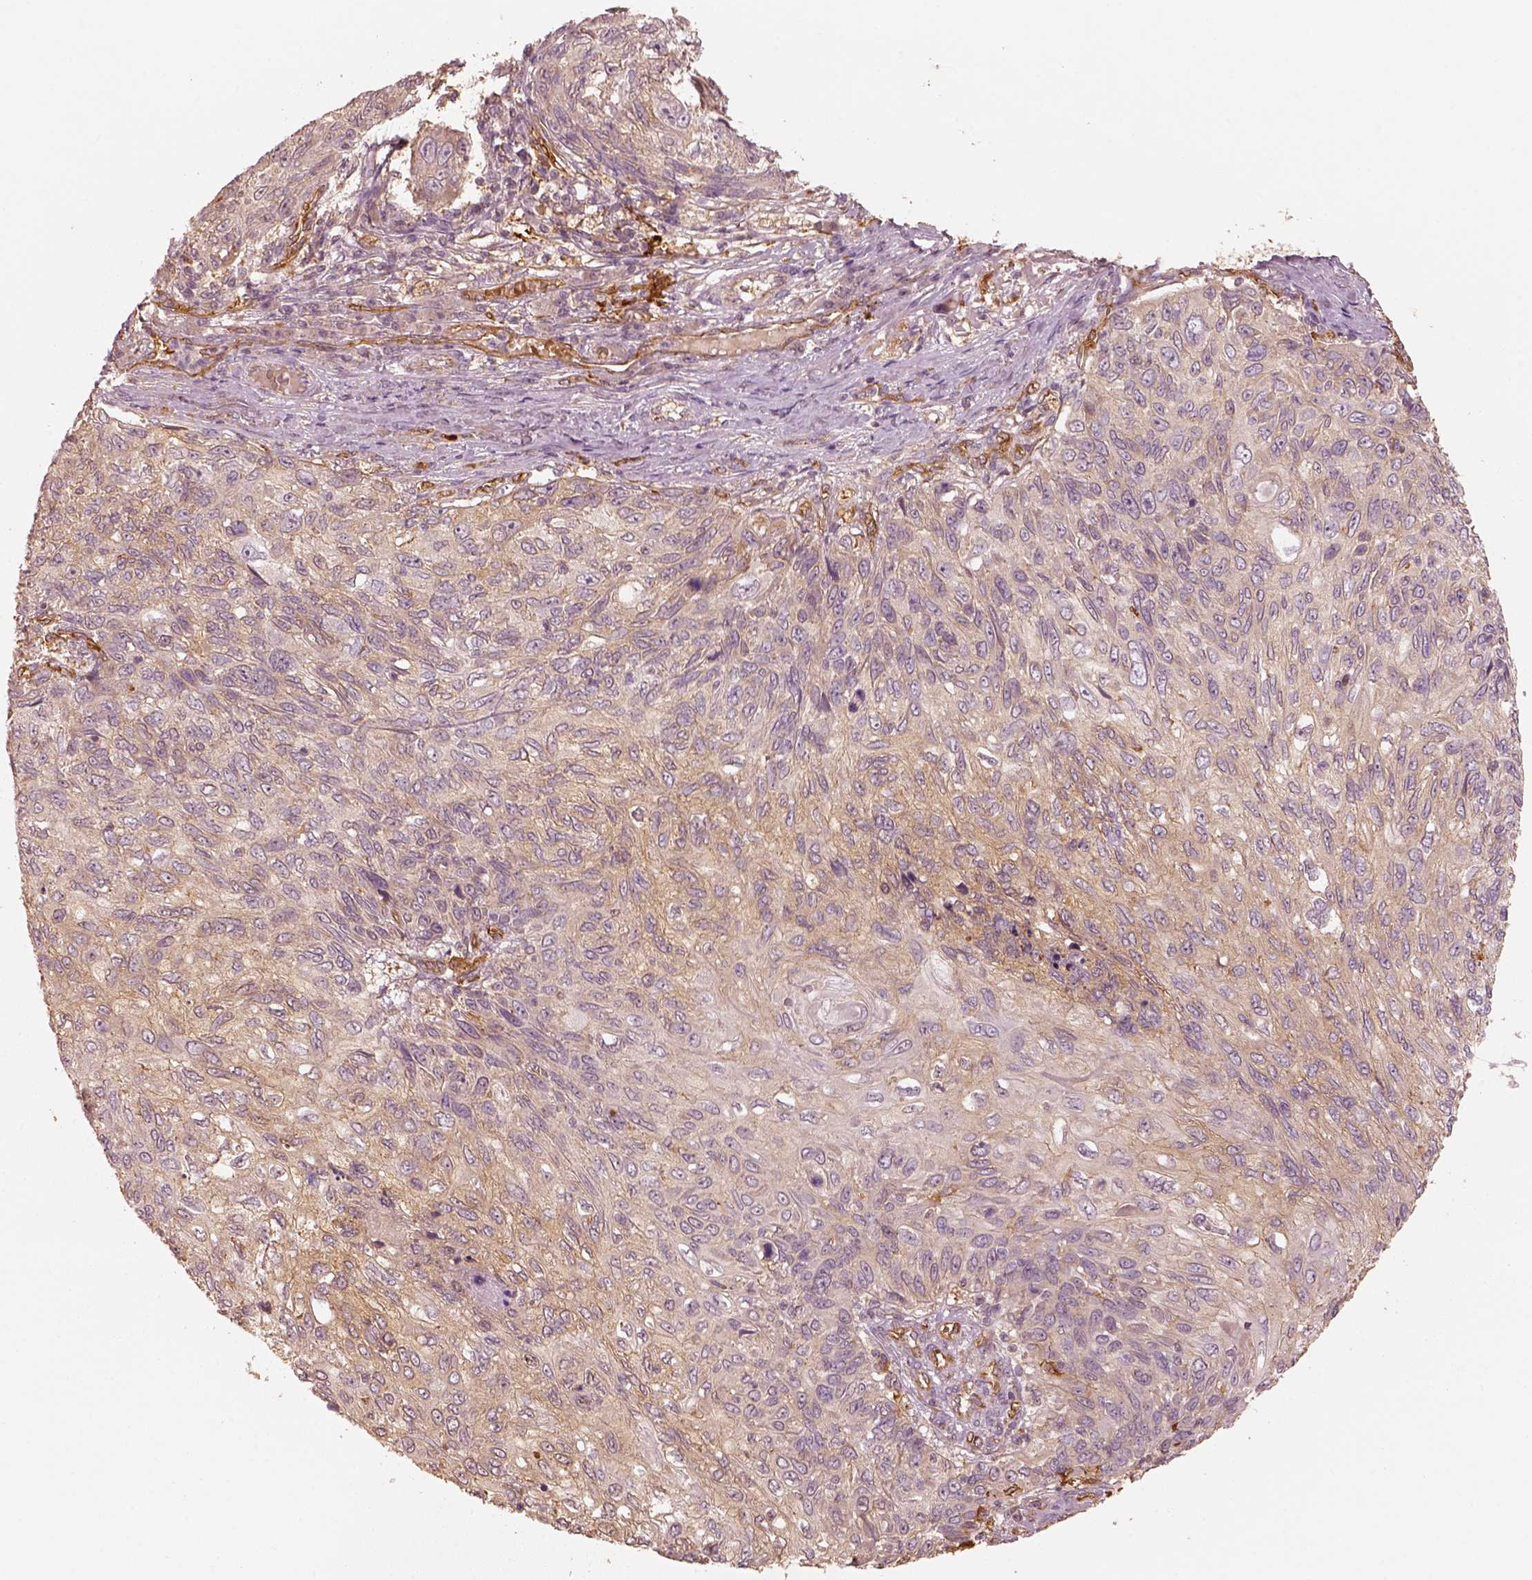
{"staining": {"intensity": "weak", "quantity": "25%-75%", "location": "cytoplasmic/membranous"}, "tissue": "skin cancer", "cell_type": "Tumor cells", "image_type": "cancer", "snomed": [{"axis": "morphology", "description": "Squamous cell carcinoma, NOS"}, {"axis": "topography", "description": "Skin"}], "caption": "Immunohistochemistry (IHC) micrograph of neoplastic tissue: skin squamous cell carcinoma stained using IHC displays low levels of weak protein expression localized specifically in the cytoplasmic/membranous of tumor cells, appearing as a cytoplasmic/membranous brown color.", "gene": "FSCN1", "patient": {"sex": "male", "age": 92}}